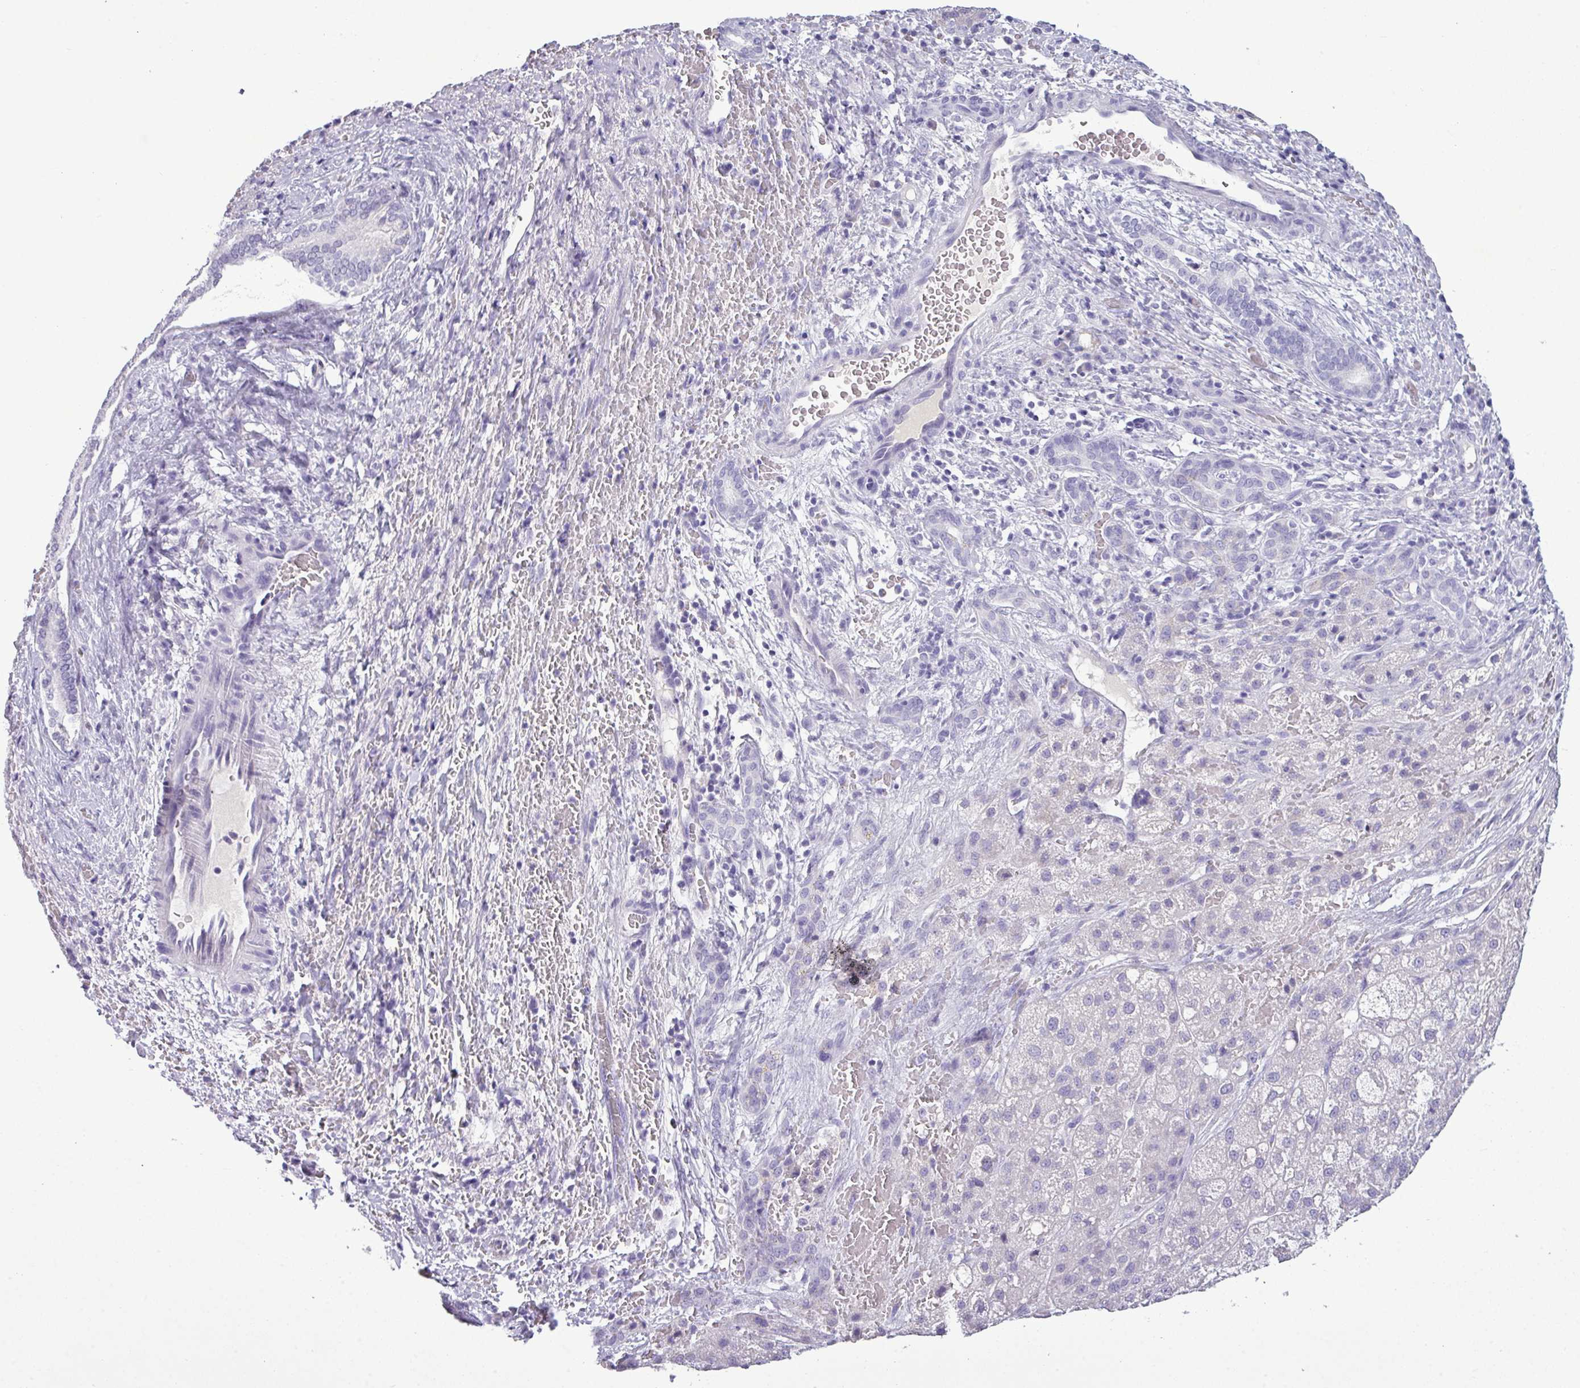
{"staining": {"intensity": "negative", "quantity": "none", "location": "none"}, "tissue": "liver cancer", "cell_type": "Tumor cells", "image_type": "cancer", "snomed": [{"axis": "morphology", "description": "Carcinoma, Hepatocellular, NOS"}, {"axis": "topography", "description": "Liver"}], "caption": "Immunohistochemistry micrograph of neoplastic tissue: liver hepatocellular carcinoma stained with DAB shows no significant protein expression in tumor cells.", "gene": "TMEM91", "patient": {"sex": "male", "age": 57}}